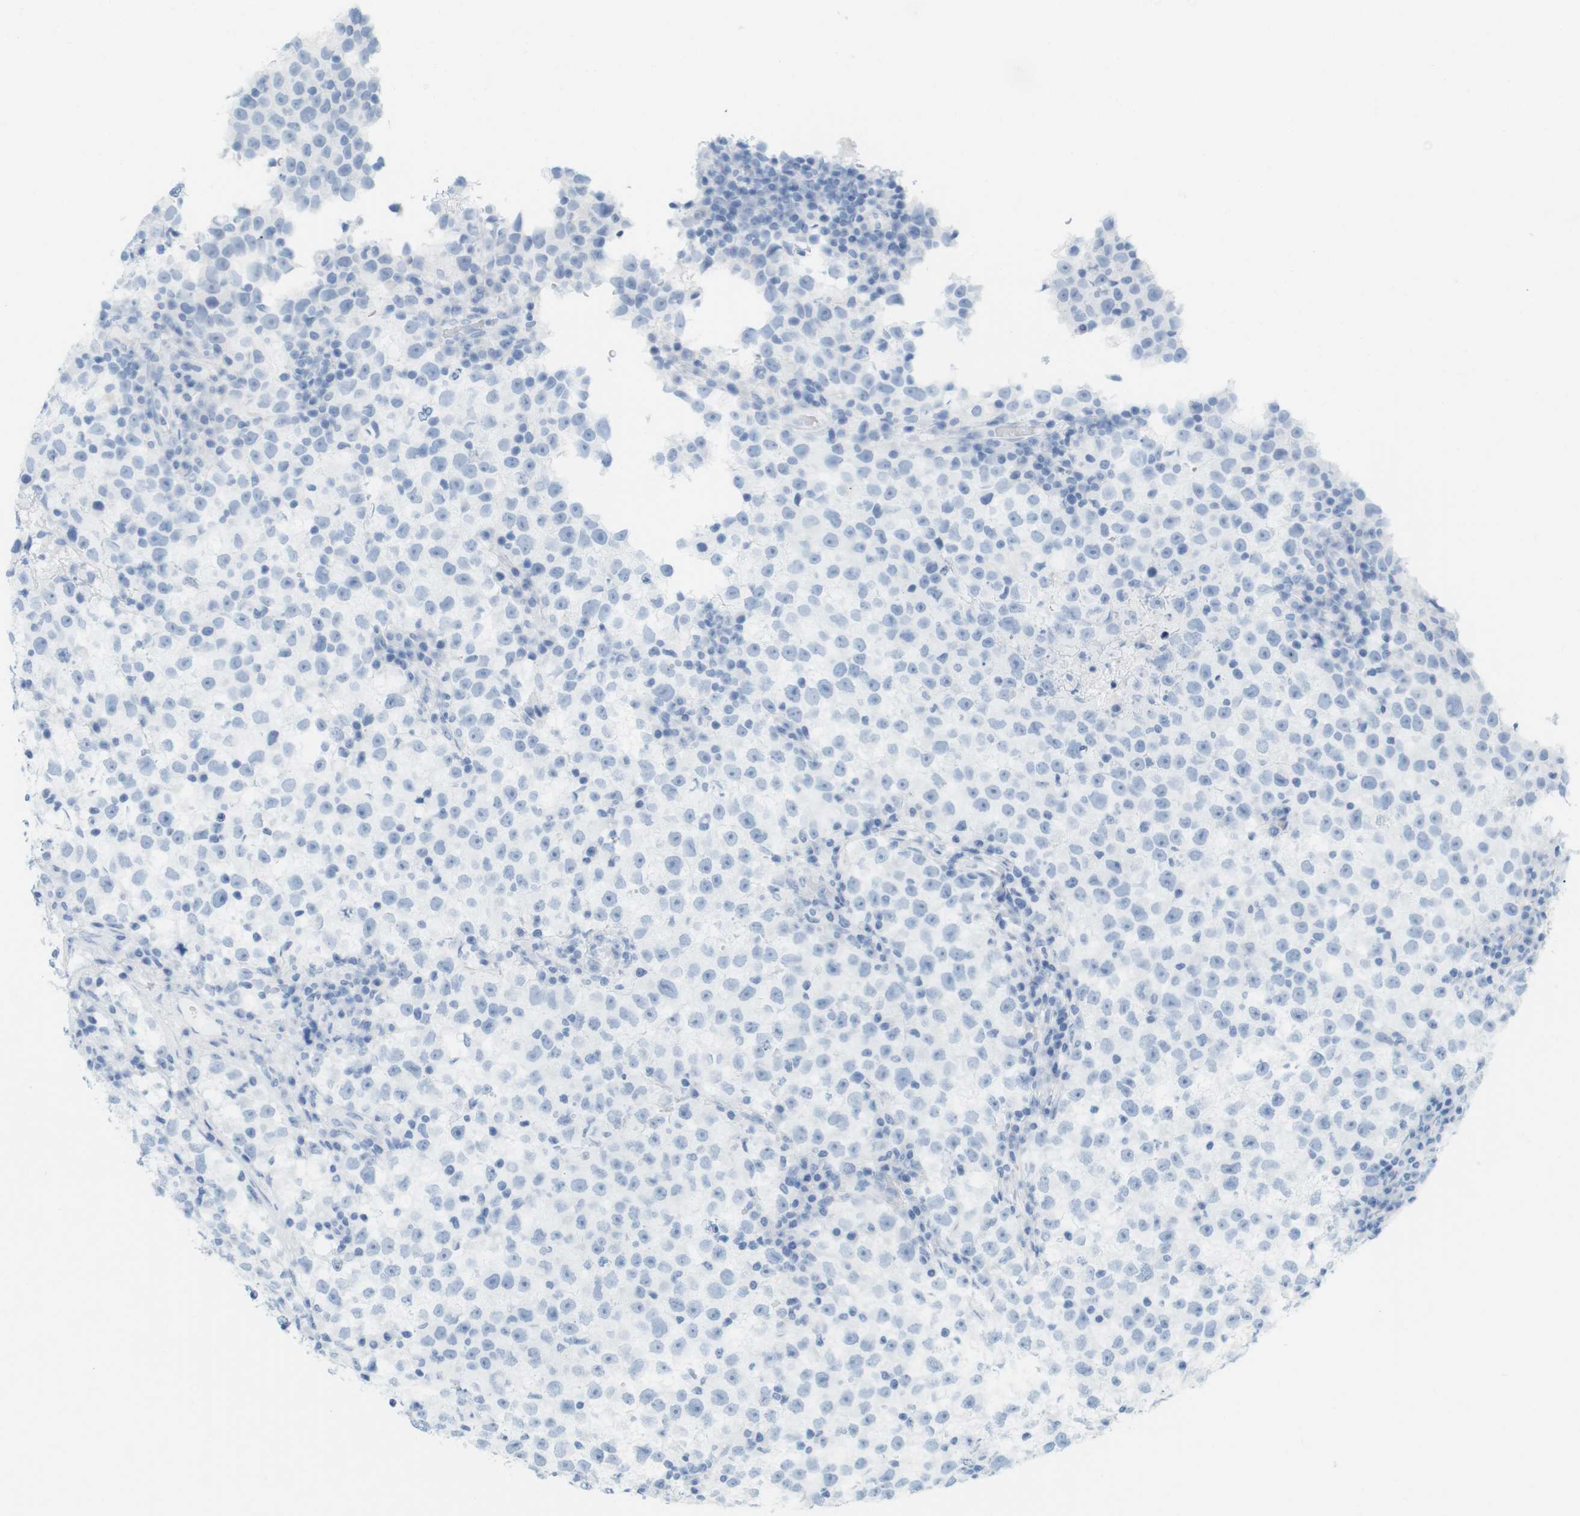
{"staining": {"intensity": "negative", "quantity": "none", "location": "none"}, "tissue": "testis cancer", "cell_type": "Tumor cells", "image_type": "cancer", "snomed": [{"axis": "morphology", "description": "Seminoma, NOS"}, {"axis": "topography", "description": "Testis"}], "caption": "Seminoma (testis) was stained to show a protein in brown. There is no significant expression in tumor cells.", "gene": "TNNT2", "patient": {"sex": "male", "age": 22}}